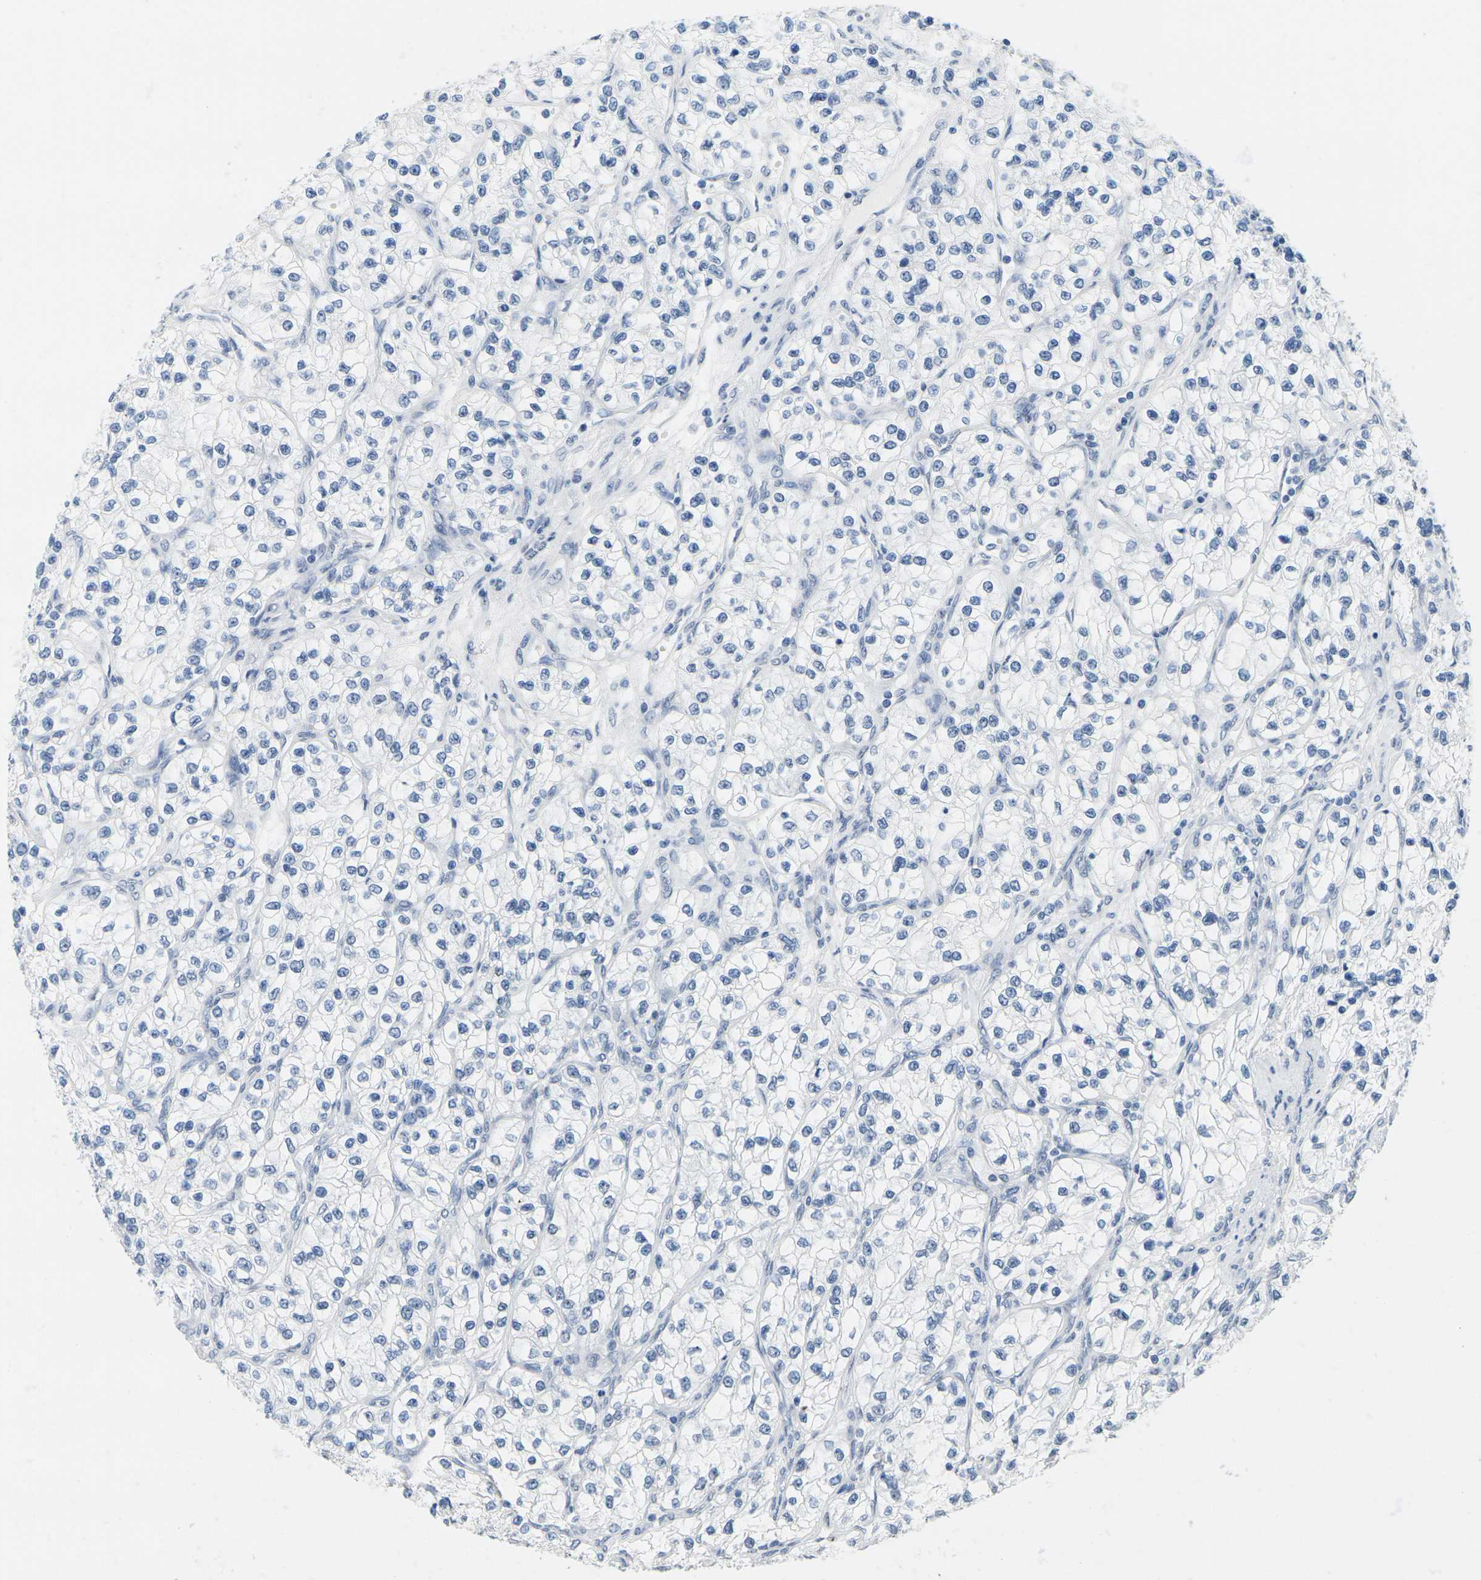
{"staining": {"intensity": "negative", "quantity": "none", "location": "none"}, "tissue": "renal cancer", "cell_type": "Tumor cells", "image_type": "cancer", "snomed": [{"axis": "morphology", "description": "Adenocarcinoma, NOS"}, {"axis": "topography", "description": "Kidney"}], "caption": "An image of adenocarcinoma (renal) stained for a protein shows no brown staining in tumor cells. (Immunohistochemistry (ihc), brightfield microscopy, high magnification).", "gene": "CTAG1A", "patient": {"sex": "female", "age": 57}}